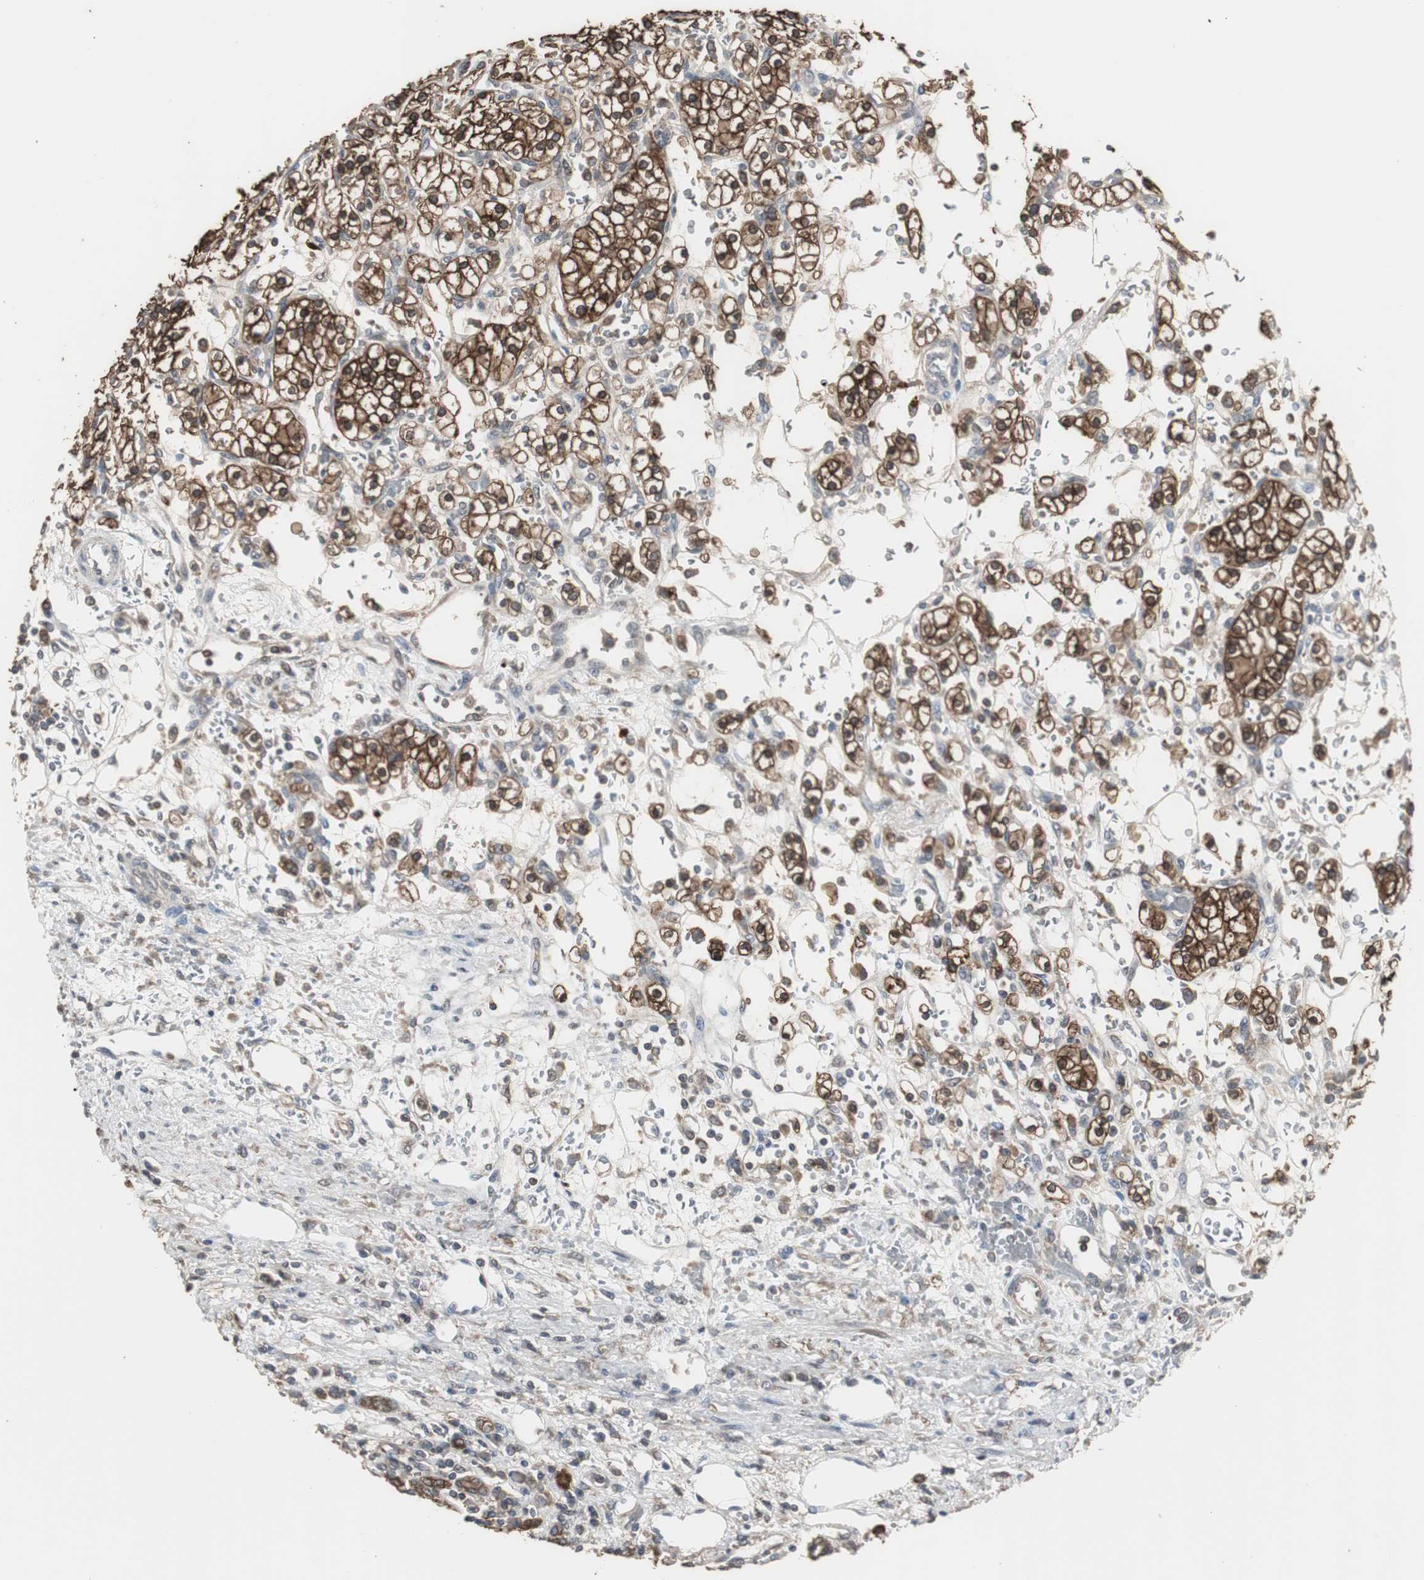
{"staining": {"intensity": "strong", "quantity": ">75%", "location": "cytoplasmic/membranous"}, "tissue": "renal cancer", "cell_type": "Tumor cells", "image_type": "cancer", "snomed": [{"axis": "morphology", "description": "Normal tissue, NOS"}, {"axis": "morphology", "description": "Adenocarcinoma, NOS"}, {"axis": "topography", "description": "Kidney"}], "caption": "Renal adenocarcinoma stained with a brown dye shows strong cytoplasmic/membranous positive staining in about >75% of tumor cells.", "gene": "HPRT1", "patient": {"sex": "female", "age": 55}}